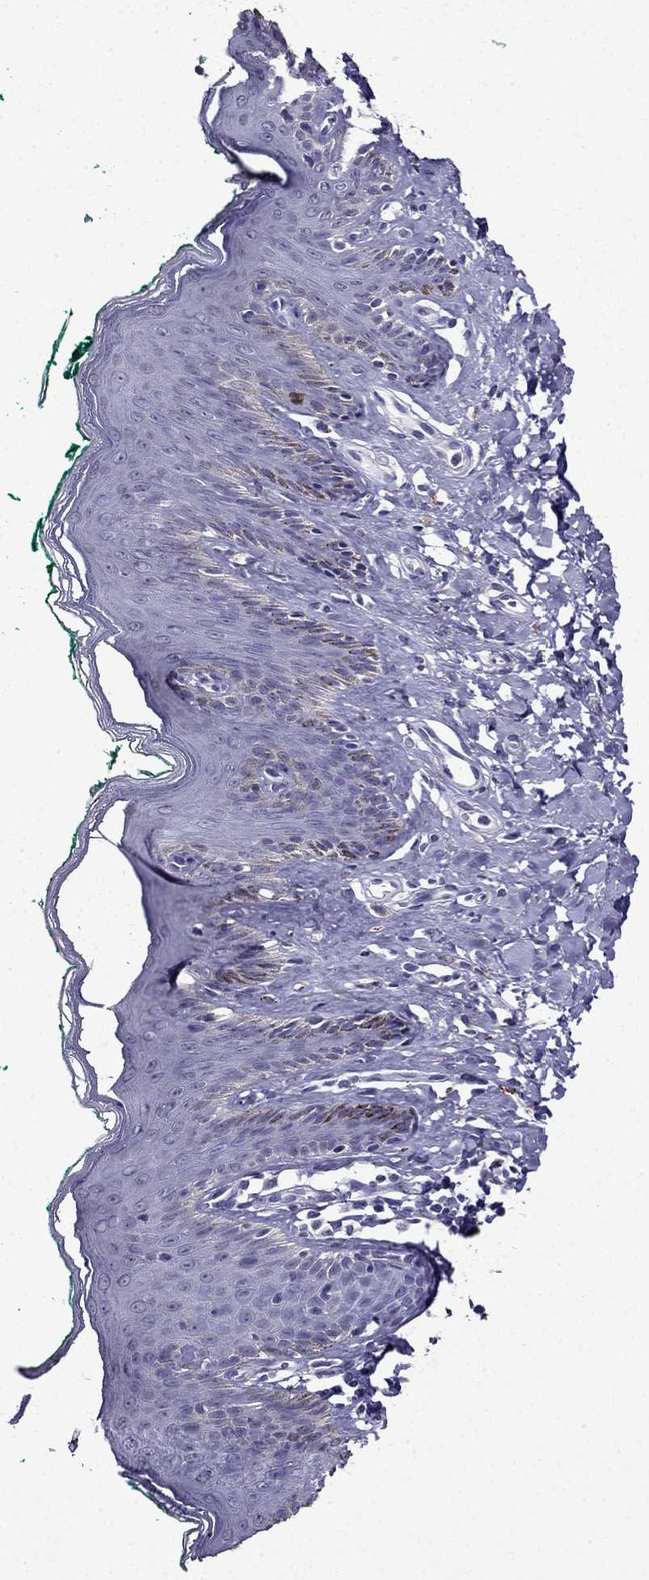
{"staining": {"intensity": "negative", "quantity": "none", "location": "none"}, "tissue": "skin", "cell_type": "Epidermal cells", "image_type": "normal", "snomed": [{"axis": "morphology", "description": "Normal tissue, NOS"}, {"axis": "topography", "description": "Vulva"}], "caption": "The image exhibits no staining of epidermal cells in unremarkable skin.", "gene": "DNAH17", "patient": {"sex": "female", "age": 66}}